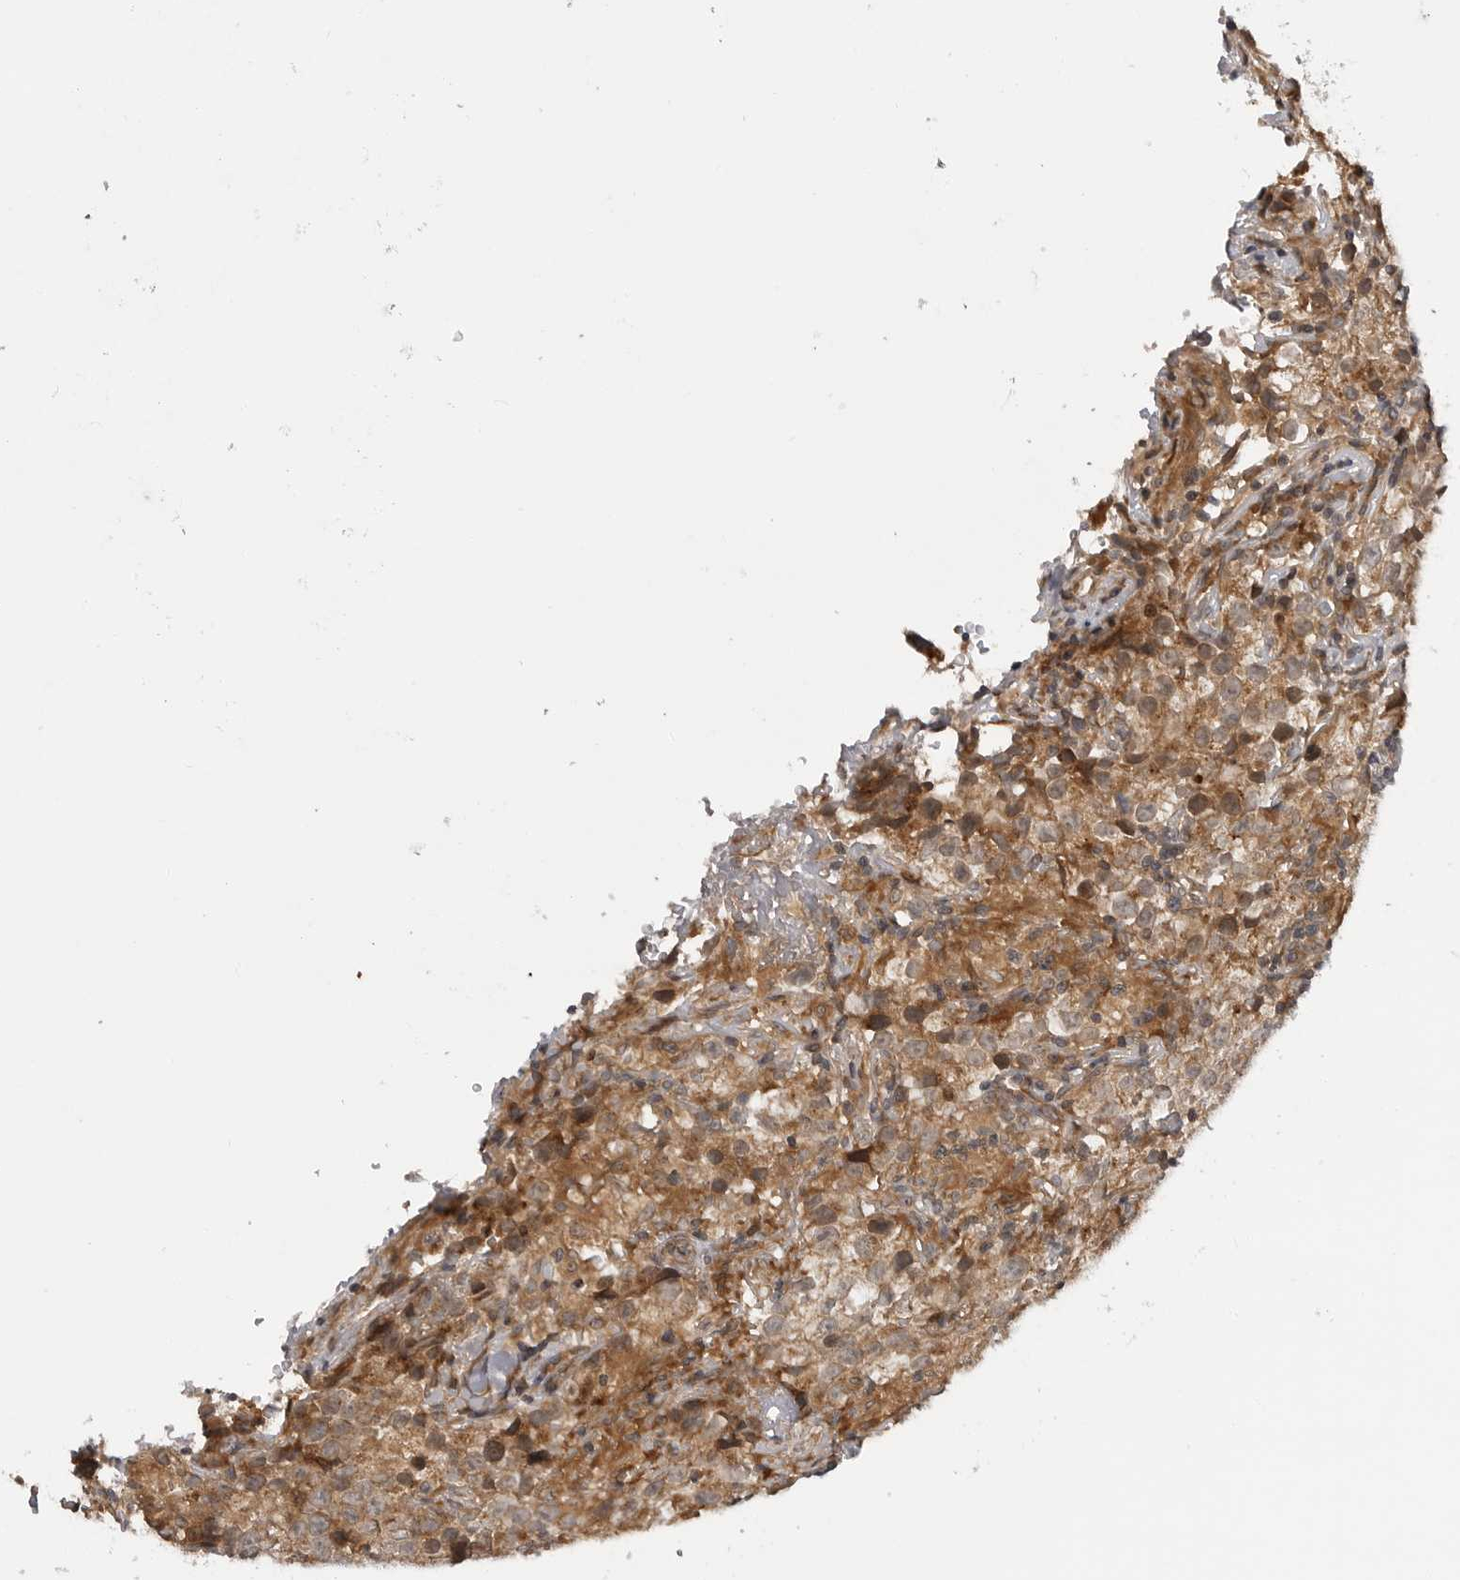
{"staining": {"intensity": "moderate", "quantity": ">75%", "location": "cytoplasmic/membranous"}, "tissue": "testis cancer", "cell_type": "Tumor cells", "image_type": "cancer", "snomed": [{"axis": "morphology", "description": "Seminoma, NOS"}, {"axis": "morphology", "description": "Carcinoma, Embryonal, NOS"}, {"axis": "topography", "description": "Testis"}], "caption": "Immunohistochemistry photomicrograph of neoplastic tissue: human testis cancer (embryonal carcinoma) stained using IHC shows medium levels of moderate protein expression localized specifically in the cytoplasmic/membranous of tumor cells, appearing as a cytoplasmic/membranous brown color.", "gene": "LRRC45", "patient": {"sex": "male", "age": 43}}